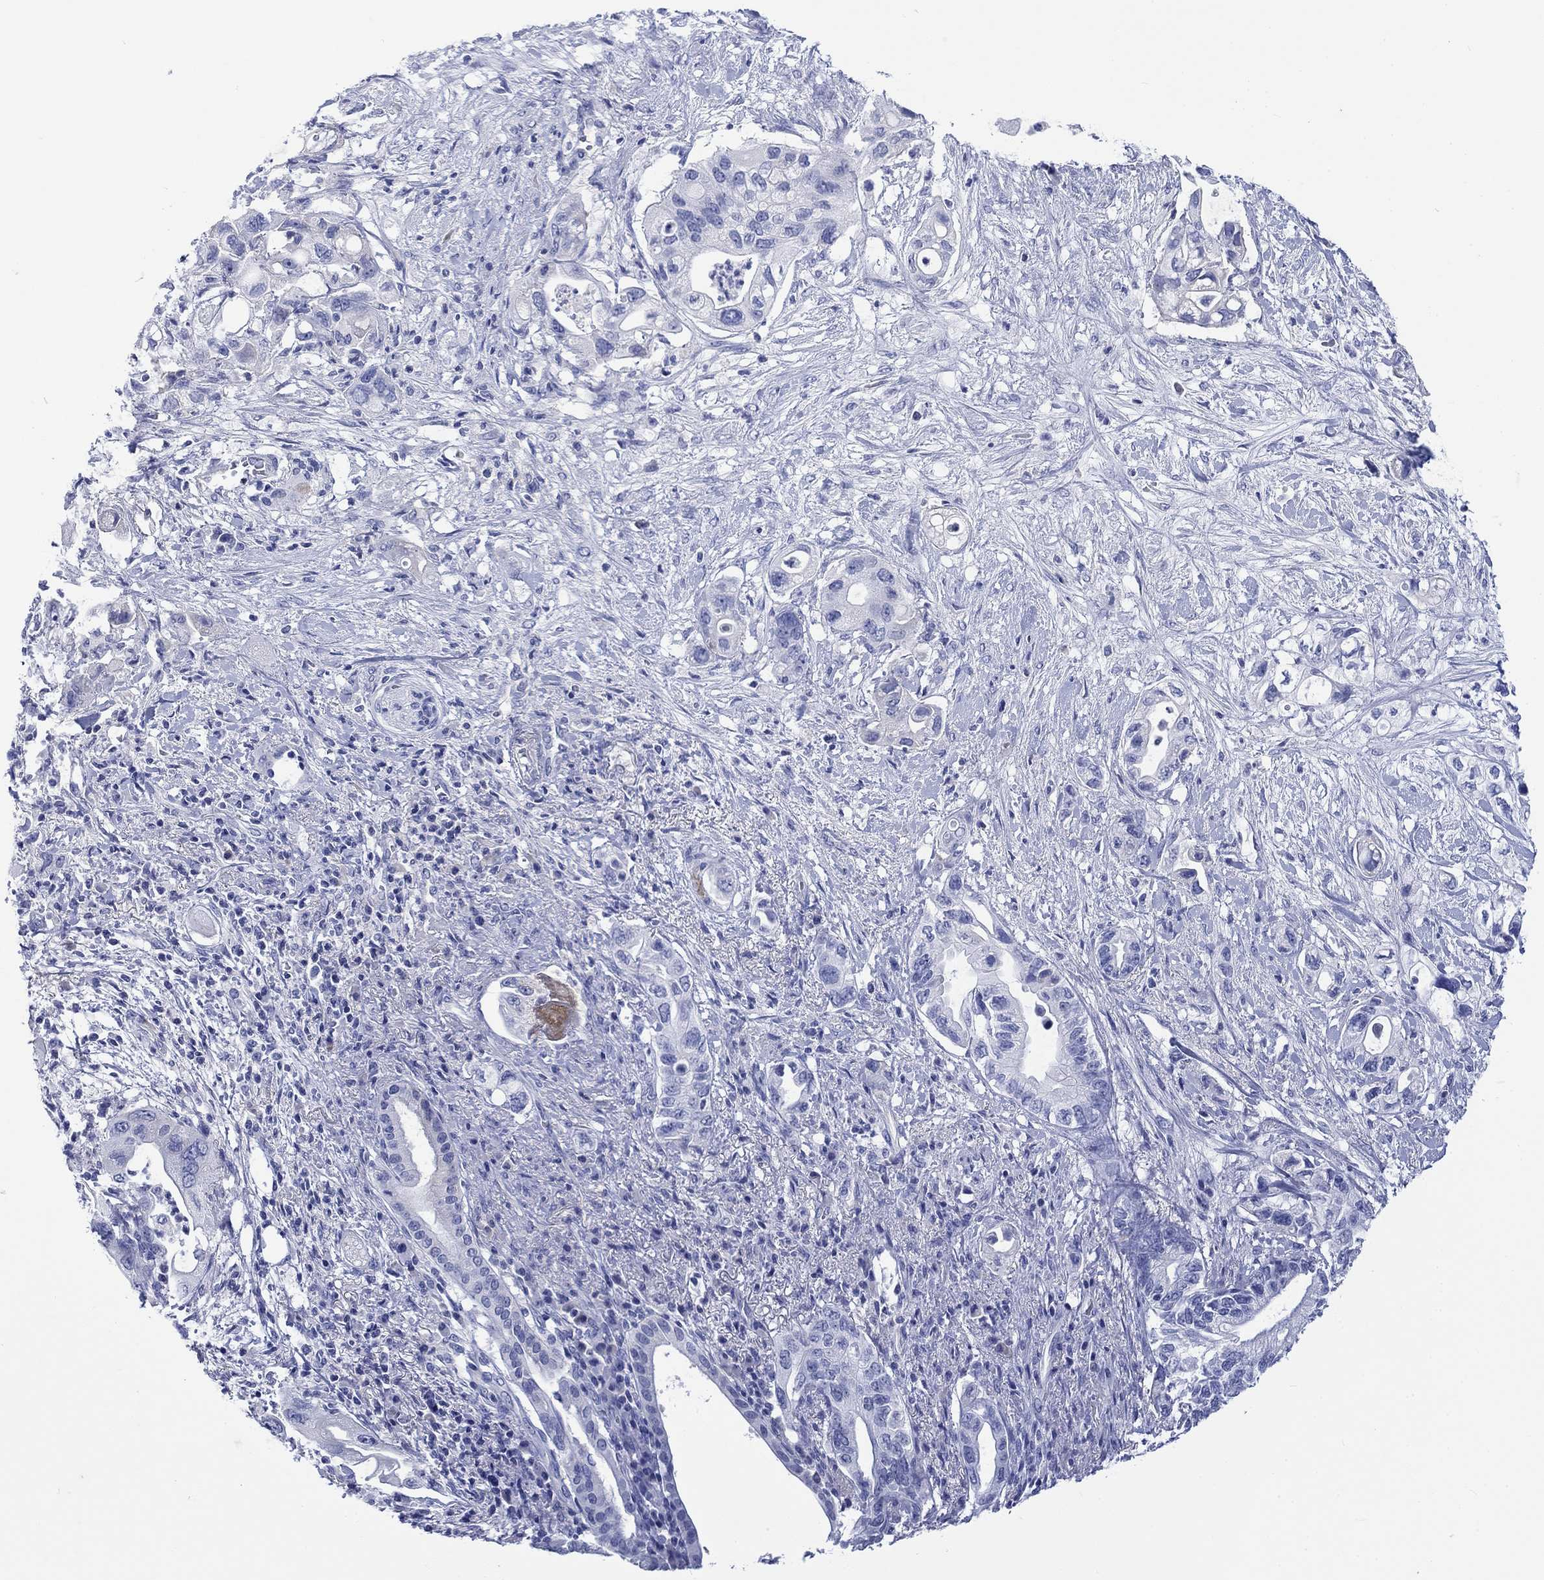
{"staining": {"intensity": "negative", "quantity": "none", "location": "none"}, "tissue": "pancreatic cancer", "cell_type": "Tumor cells", "image_type": "cancer", "snomed": [{"axis": "morphology", "description": "Adenocarcinoma, NOS"}, {"axis": "topography", "description": "Pancreas"}], "caption": "IHC histopathology image of neoplastic tissue: adenocarcinoma (pancreatic) stained with DAB (3,3'-diaminobenzidine) exhibits no significant protein staining in tumor cells.", "gene": "CACNG3", "patient": {"sex": "female", "age": 72}}